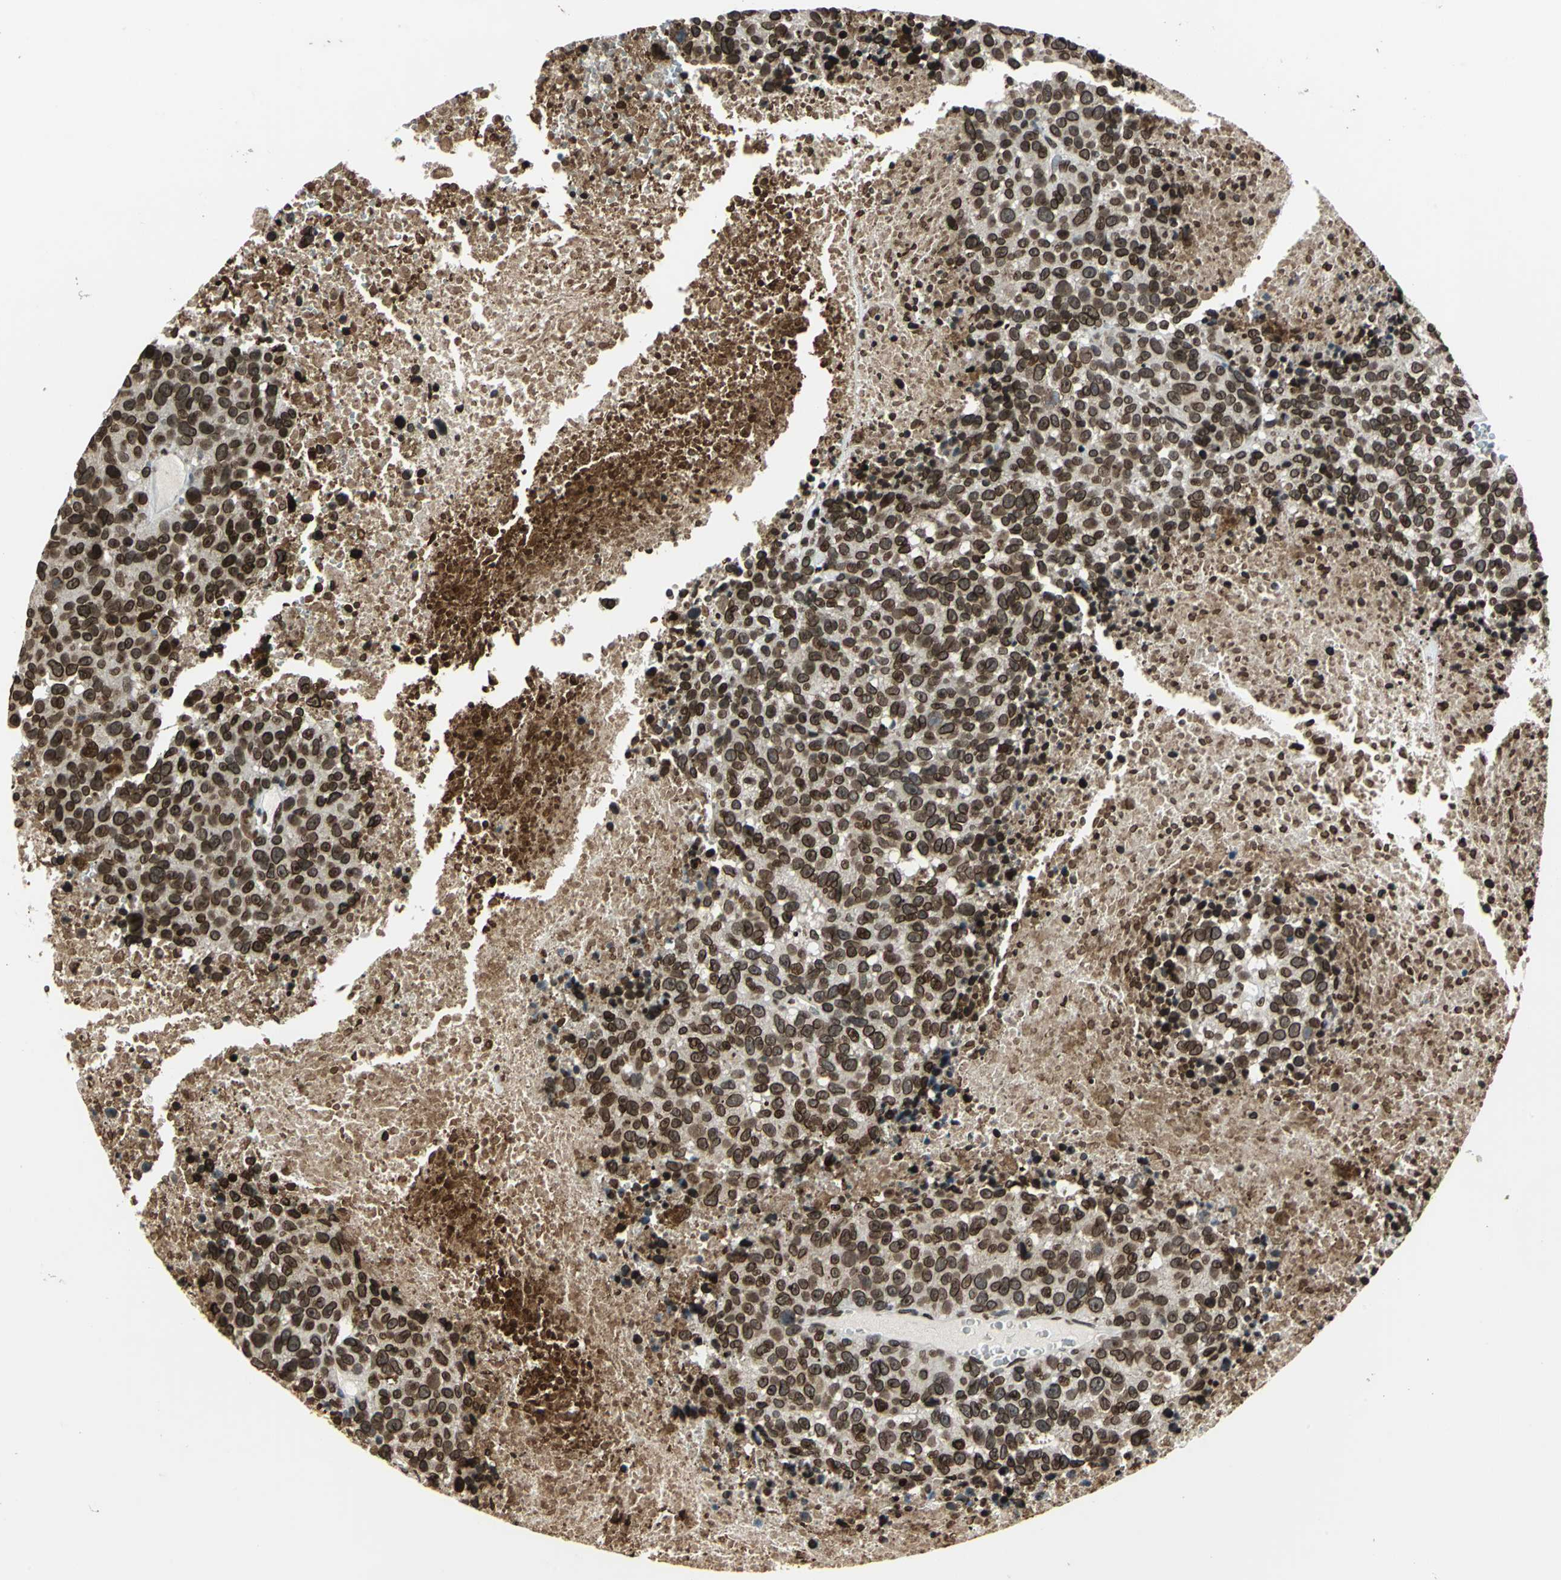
{"staining": {"intensity": "strong", "quantity": ">75%", "location": "cytoplasmic/membranous,nuclear"}, "tissue": "melanoma", "cell_type": "Tumor cells", "image_type": "cancer", "snomed": [{"axis": "morphology", "description": "Malignant melanoma, Metastatic site"}, {"axis": "topography", "description": "Cerebral cortex"}], "caption": "This is a micrograph of IHC staining of melanoma, which shows strong expression in the cytoplasmic/membranous and nuclear of tumor cells.", "gene": "ISY1", "patient": {"sex": "female", "age": 52}}